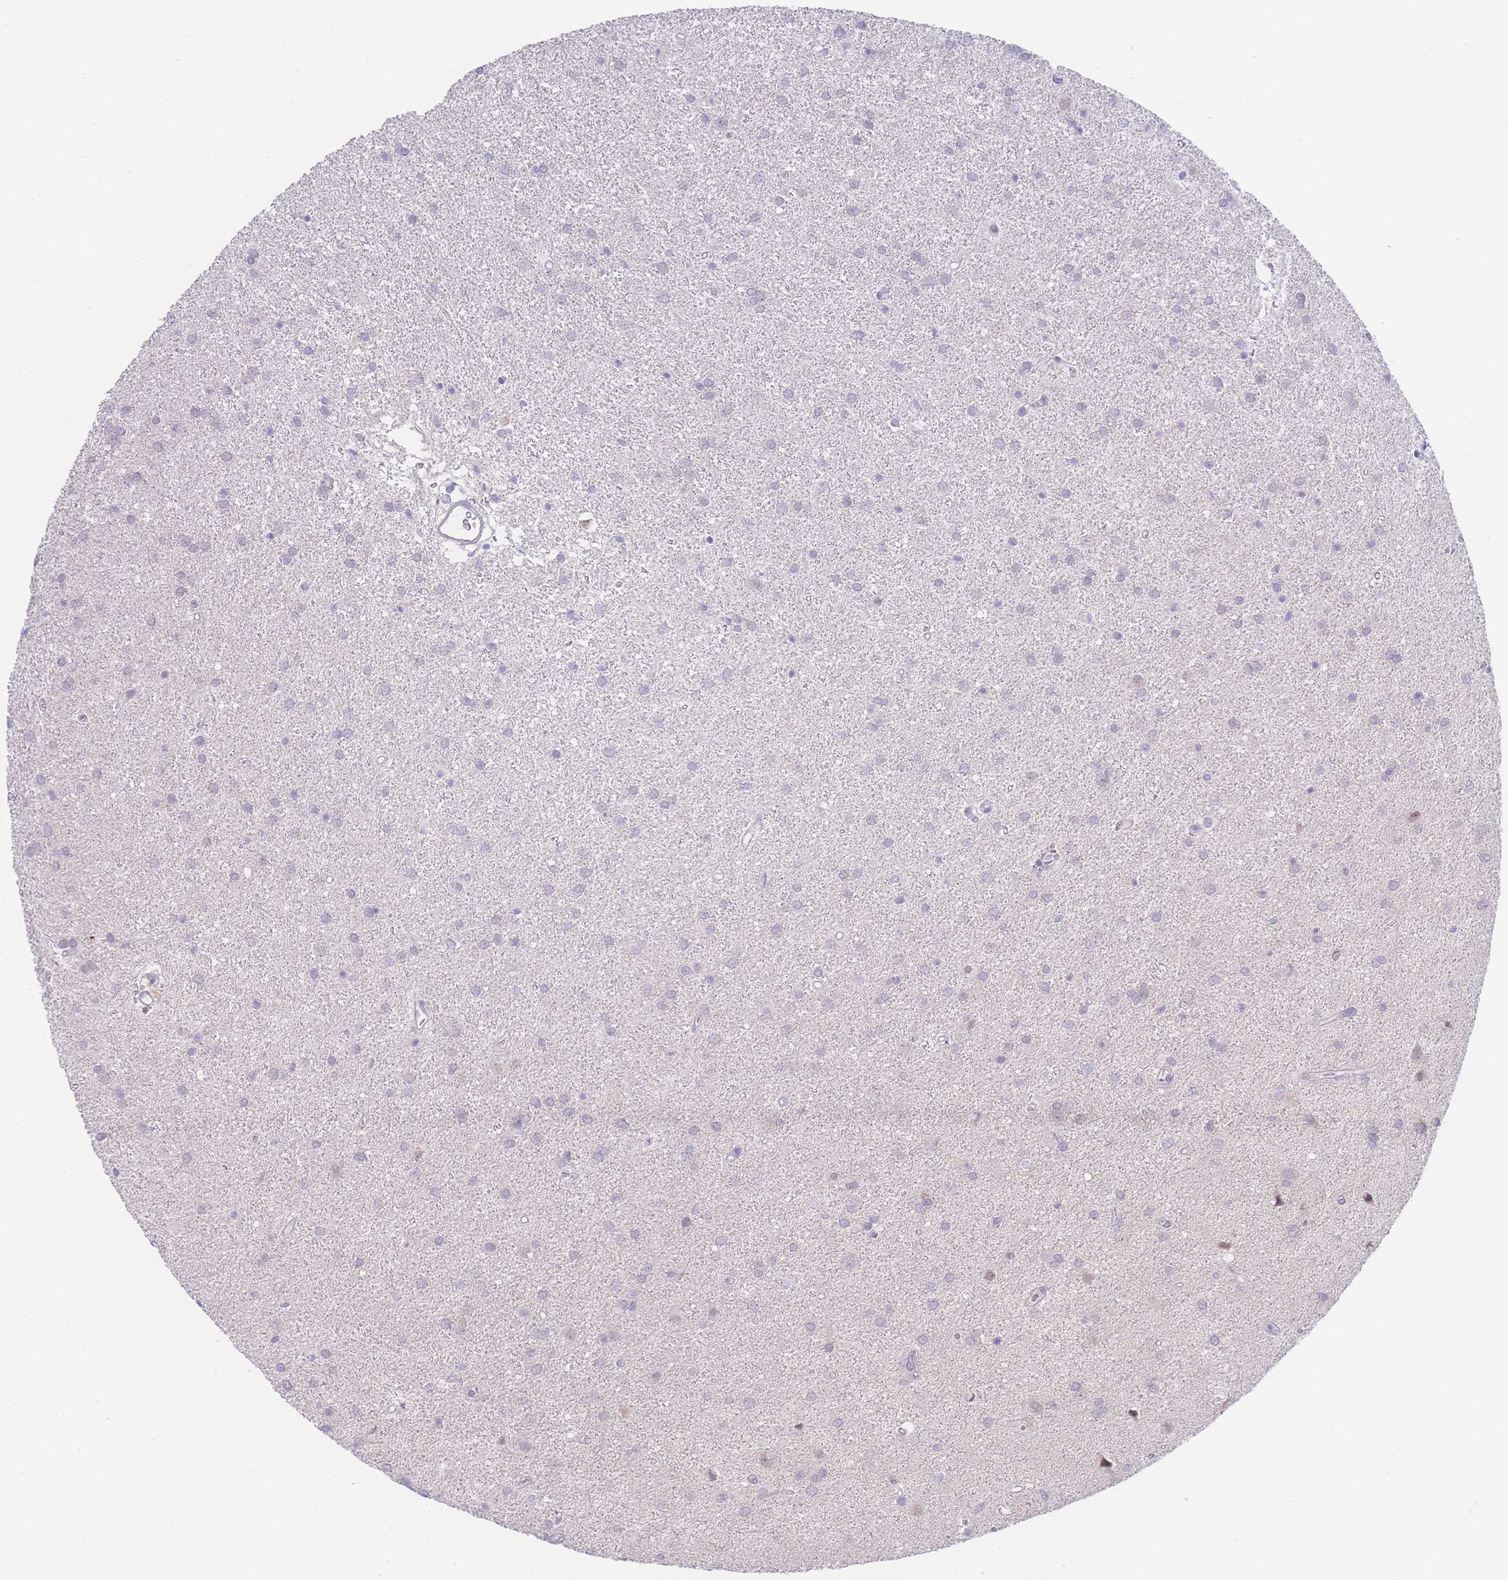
{"staining": {"intensity": "negative", "quantity": "none", "location": "none"}, "tissue": "glioma", "cell_type": "Tumor cells", "image_type": "cancer", "snomed": [{"axis": "morphology", "description": "Glioma, malignant, High grade"}, {"axis": "topography", "description": "Brain"}], "caption": "Immunohistochemistry histopathology image of glioma stained for a protein (brown), which reveals no expression in tumor cells.", "gene": "PRSS22", "patient": {"sex": "female", "age": 50}}